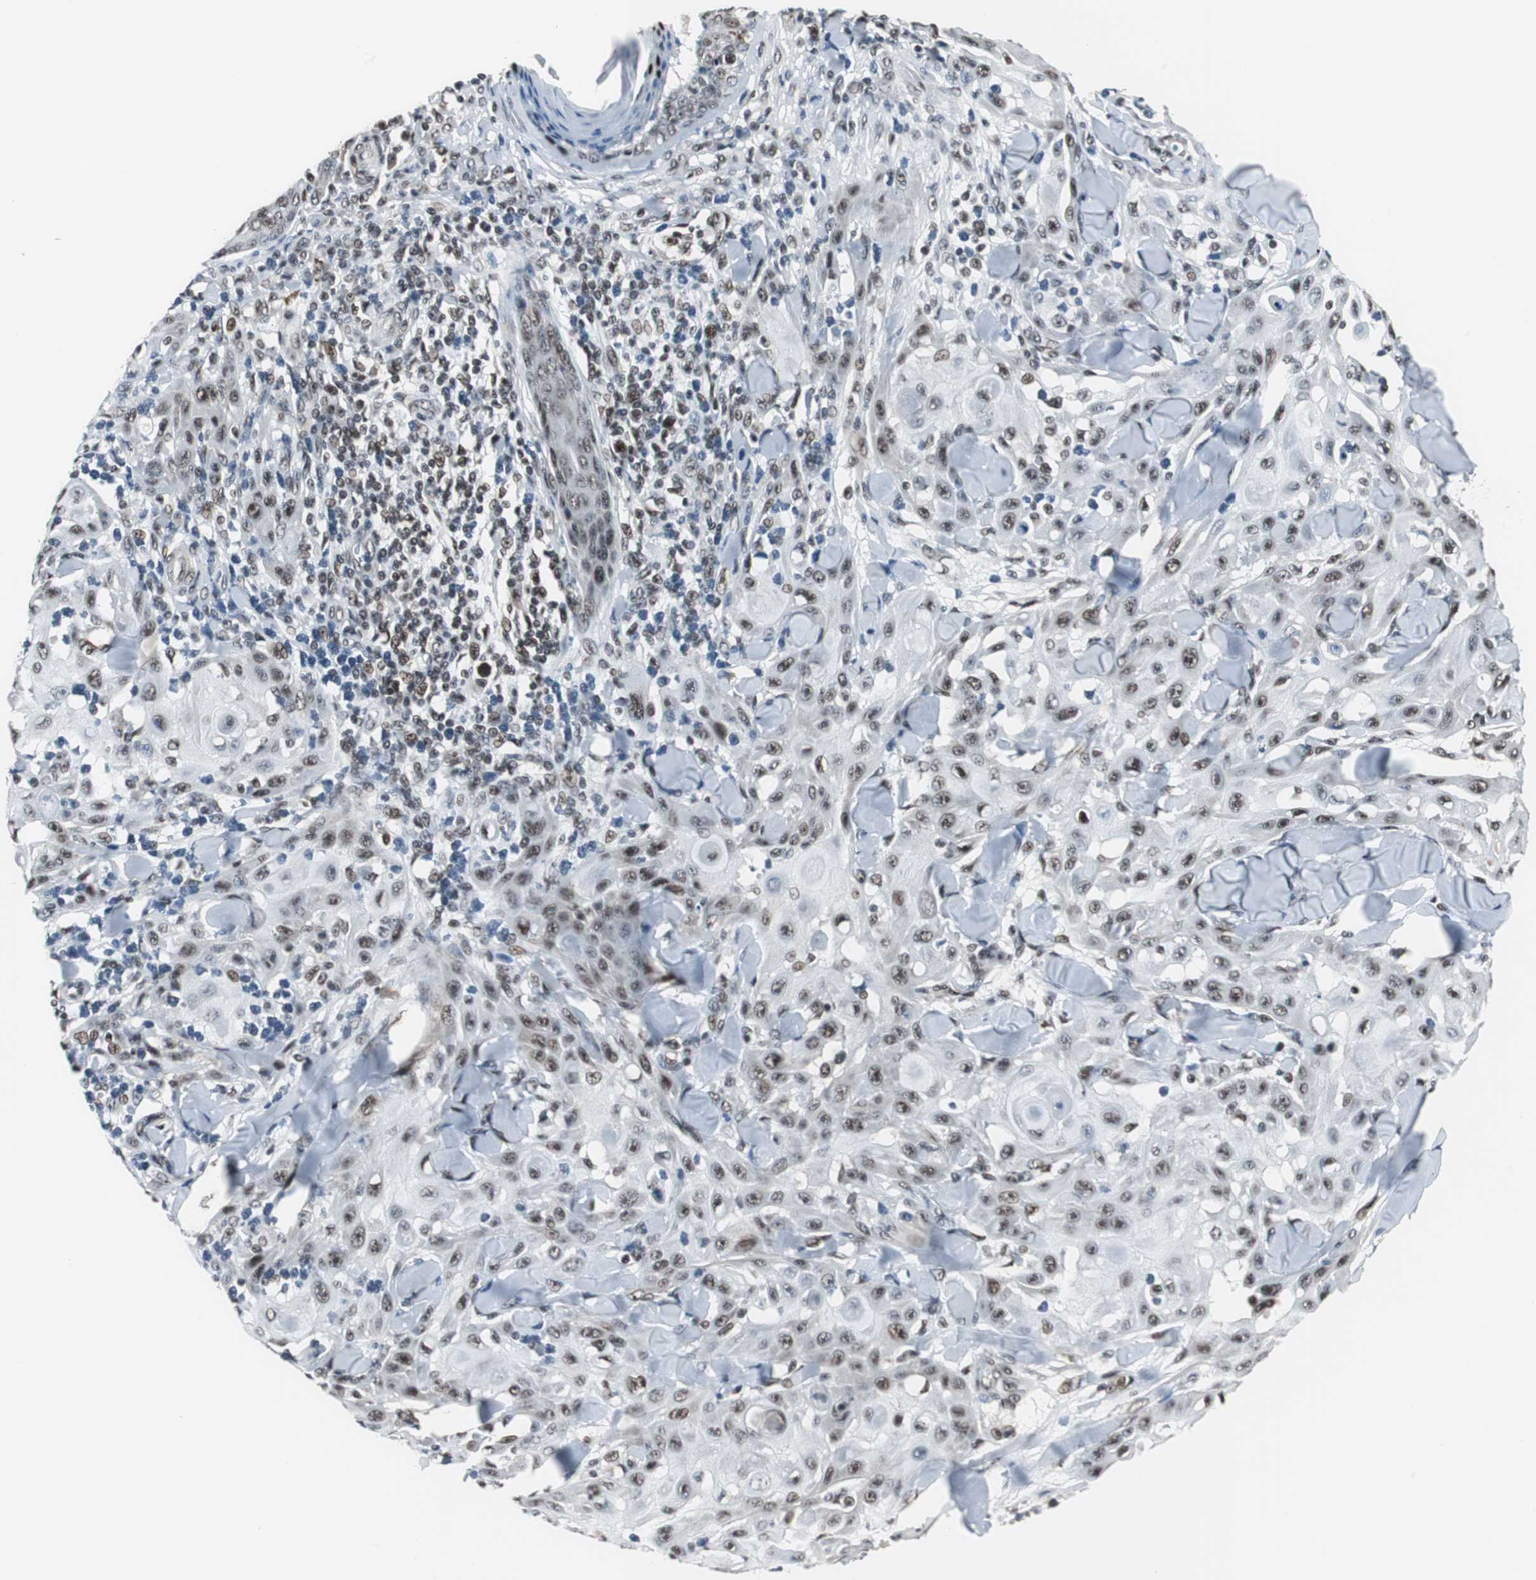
{"staining": {"intensity": "moderate", "quantity": ">75%", "location": "nuclear"}, "tissue": "skin cancer", "cell_type": "Tumor cells", "image_type": "cancer", "snomed": [{"axis": "morphology", "description": "Squamous cell carcinoma, NOS"}, {"axis": "topography", "description": "Skin"}], "caption": "Skin squamous cell carcinoma stained with immunohistochemistry (IHC) shows moderate nuclear positivity in approximately >75% of tumor cells. Nuclei are stained in blue.", "gene": "CDK9", "patient": {"sex": "male", "age": 24}}